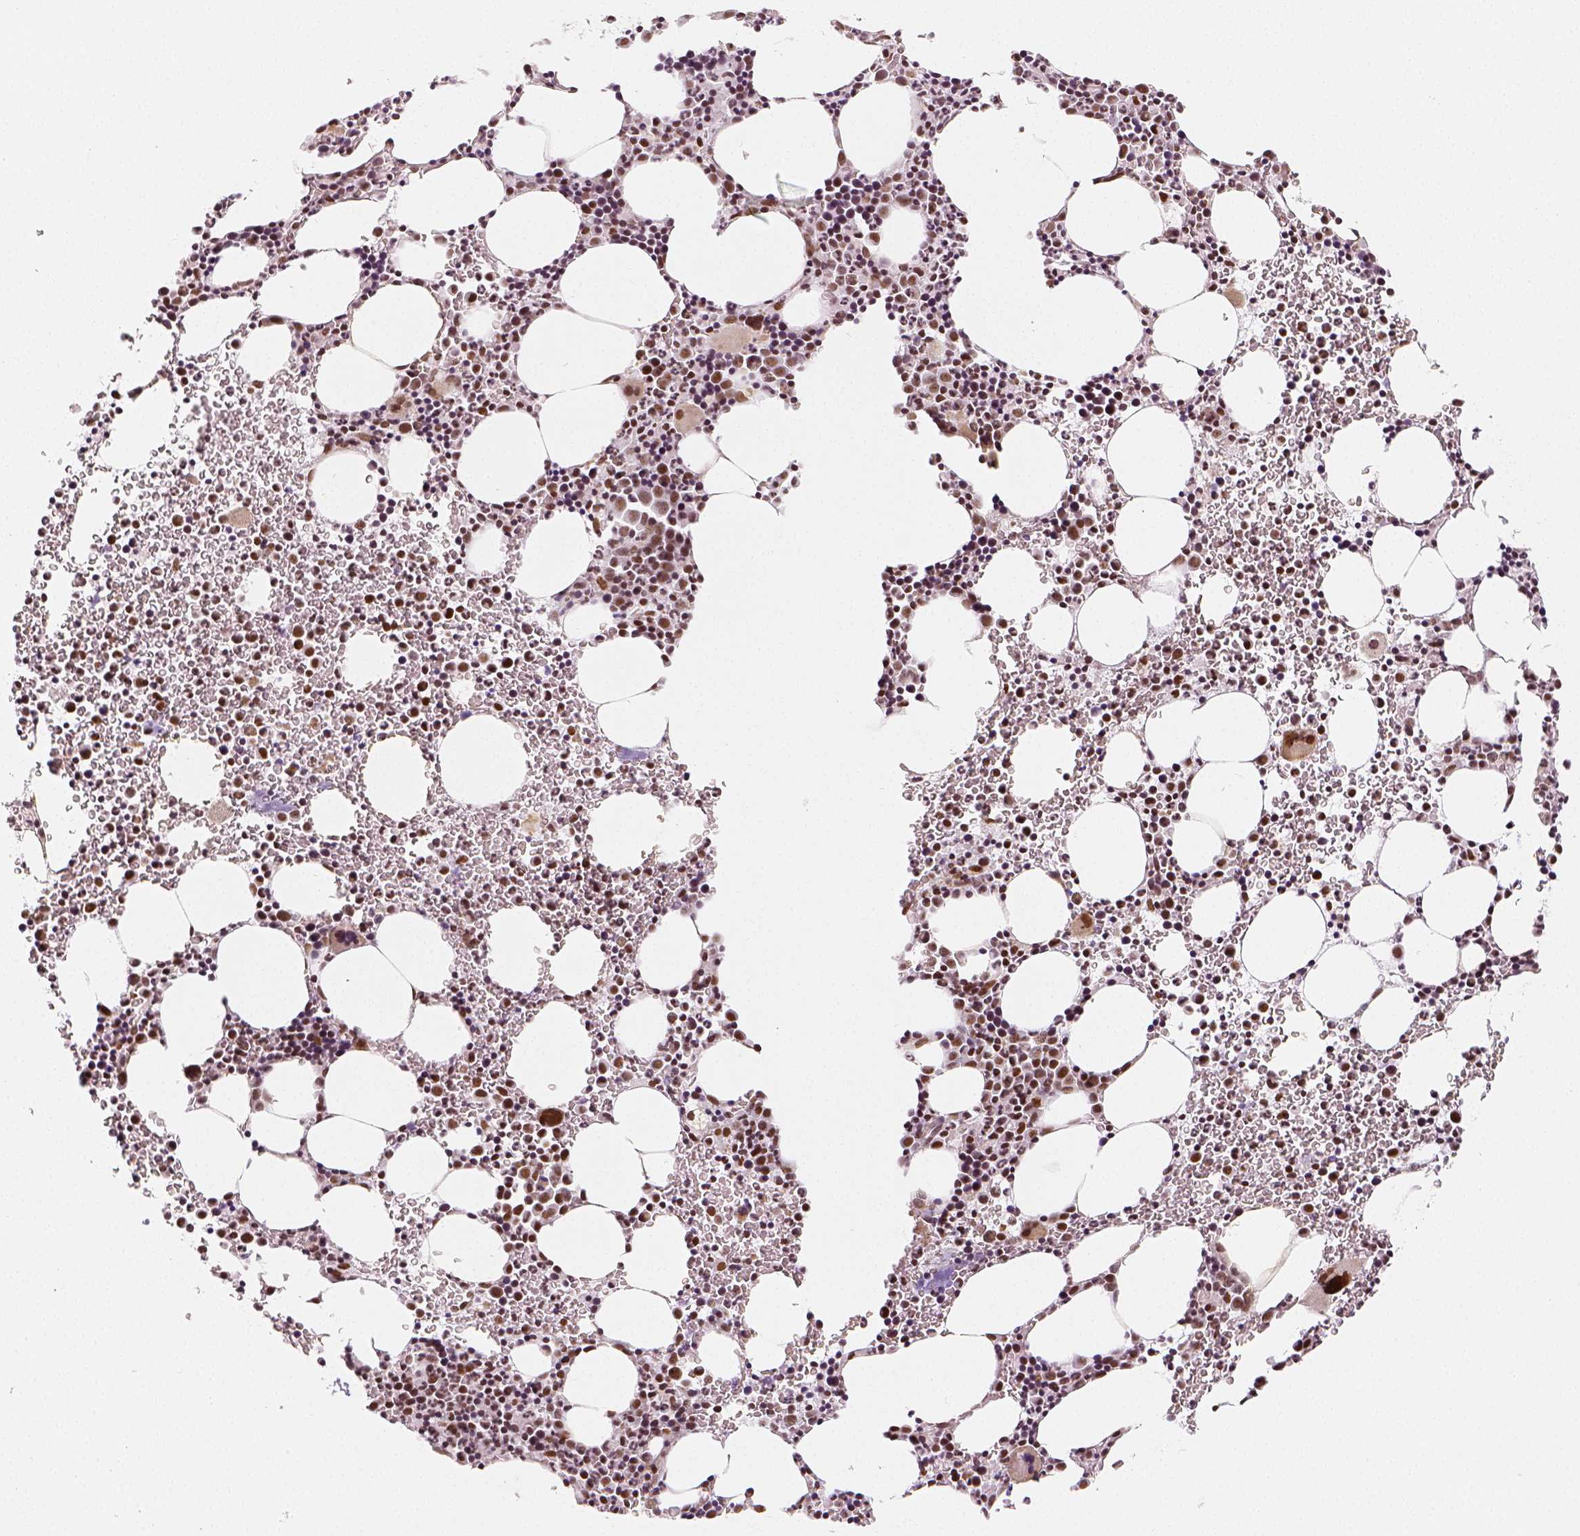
{"staining": {"intensity": "strong", "quantity": ">75%", "location": "nuclear"}, "tissue": "bone marrow", "cell_type": "Hematopoietic cells", "image_type": "normal", "snomed": [{"axis": "morphology", "description": "Normal tissue, NOS"}, {"axis": "topography", "description": "Bone marrow"}], "caption": "Immunohistochemistry (IHC) of unremarkable bone marrow exhibits high levels of strong nuclear positivity in about >75% of hematopoietic cells. (IHC, brightfield microscopy, high magnification).", "gene": "KDM5B", "patient": {"sex": "male", "age": 58}}